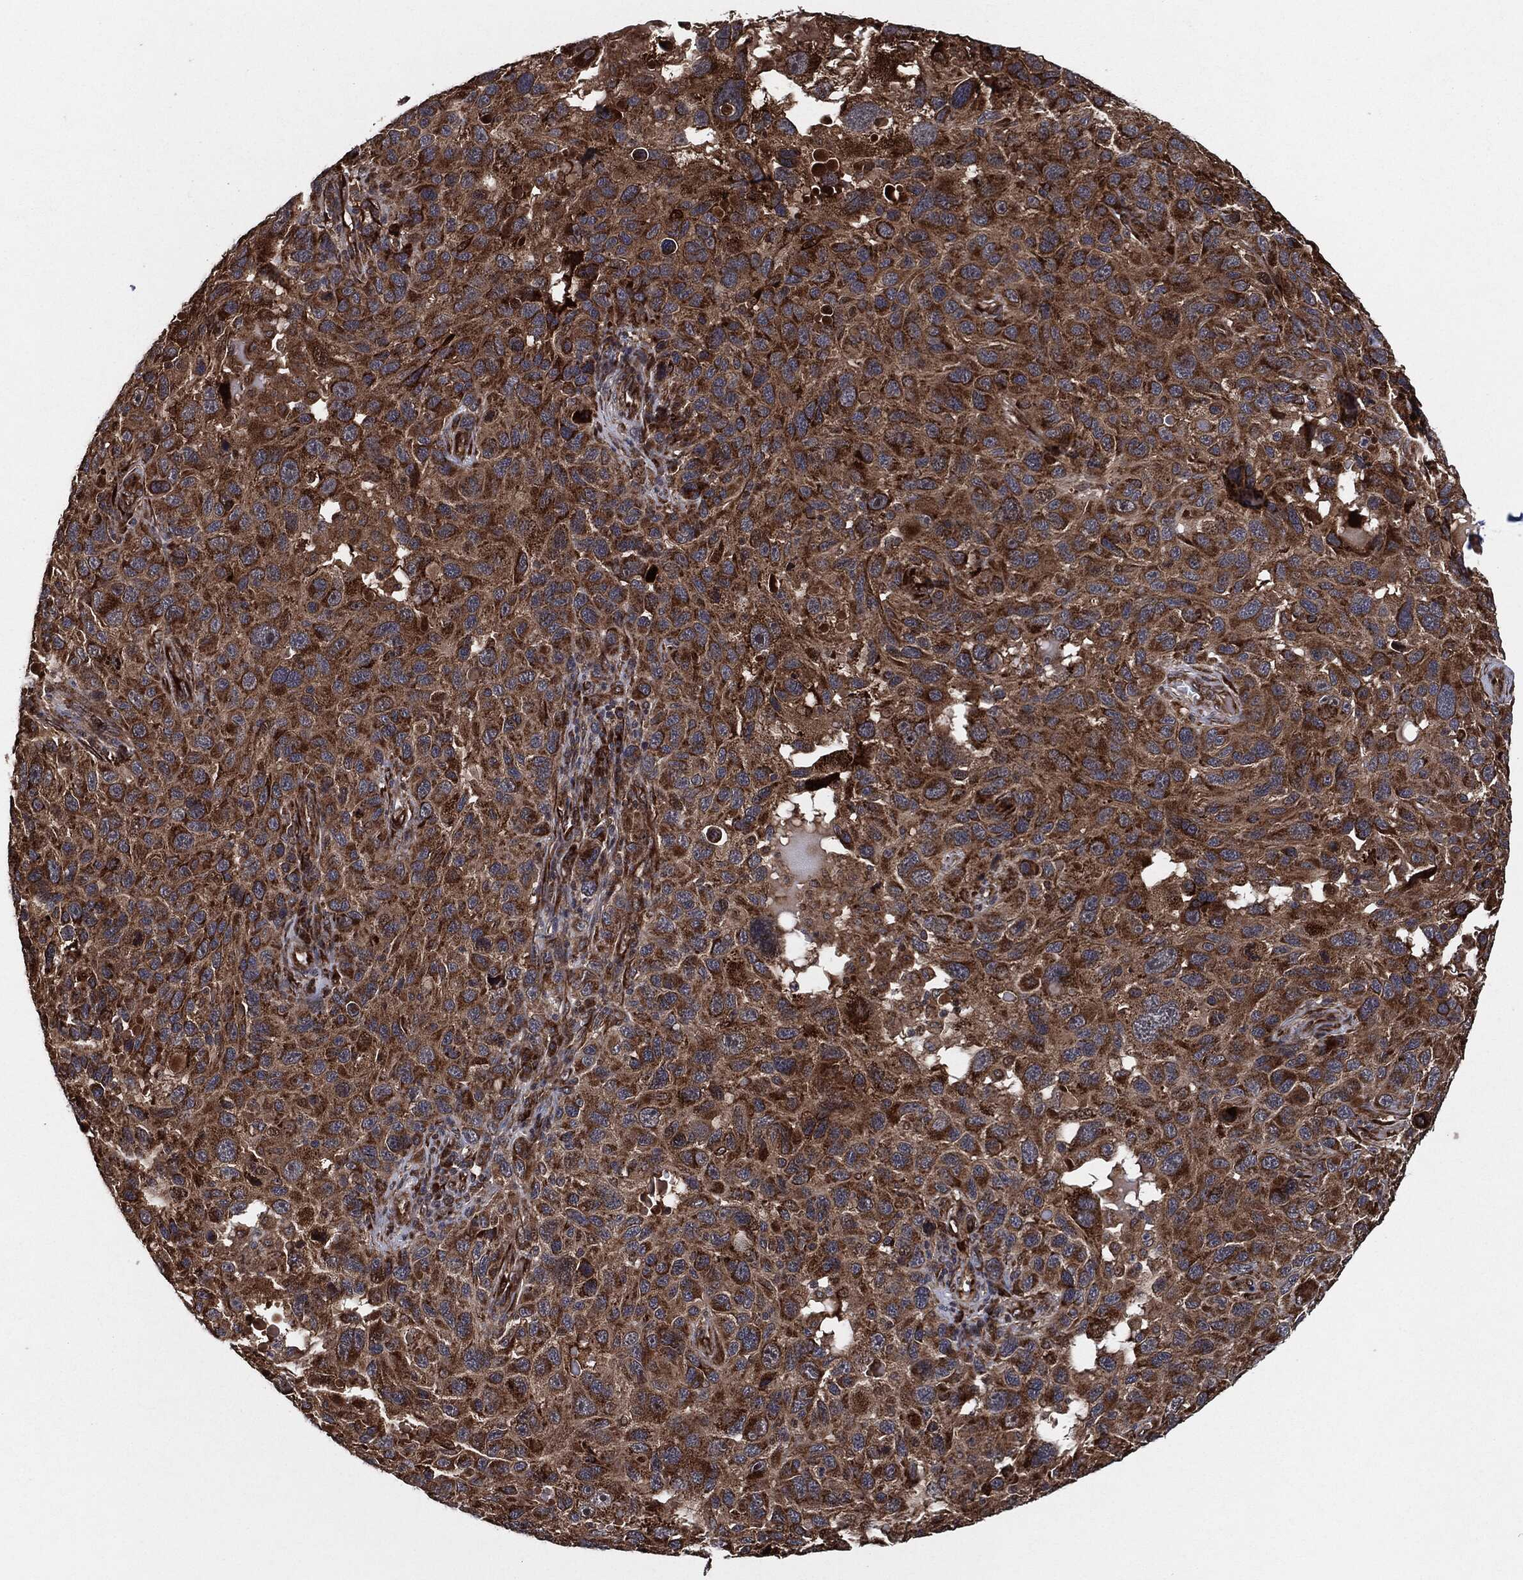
{"staining": {"intensity": "strong", "quantity": ">75%", "location": "cytoplasmic/membranous"}, "tissue": "melanoma", "cell_type": "Tumor cells", "image_type": "cancer", "snomed": [{"axis": "morphology", "description": "Malignant melanoma, NOS"}, {"axis": "topography", "description": "Skin"}], "caption": "Tumor cells display high levels of strong cytoplasmic/membranous staining in approximately >75% of cells in human melanoma. (DAB = brown stain, brightfield microscopy at high magnification).", "gene": "BCAR1", "patient": {"sex": "male", "age": 53}}